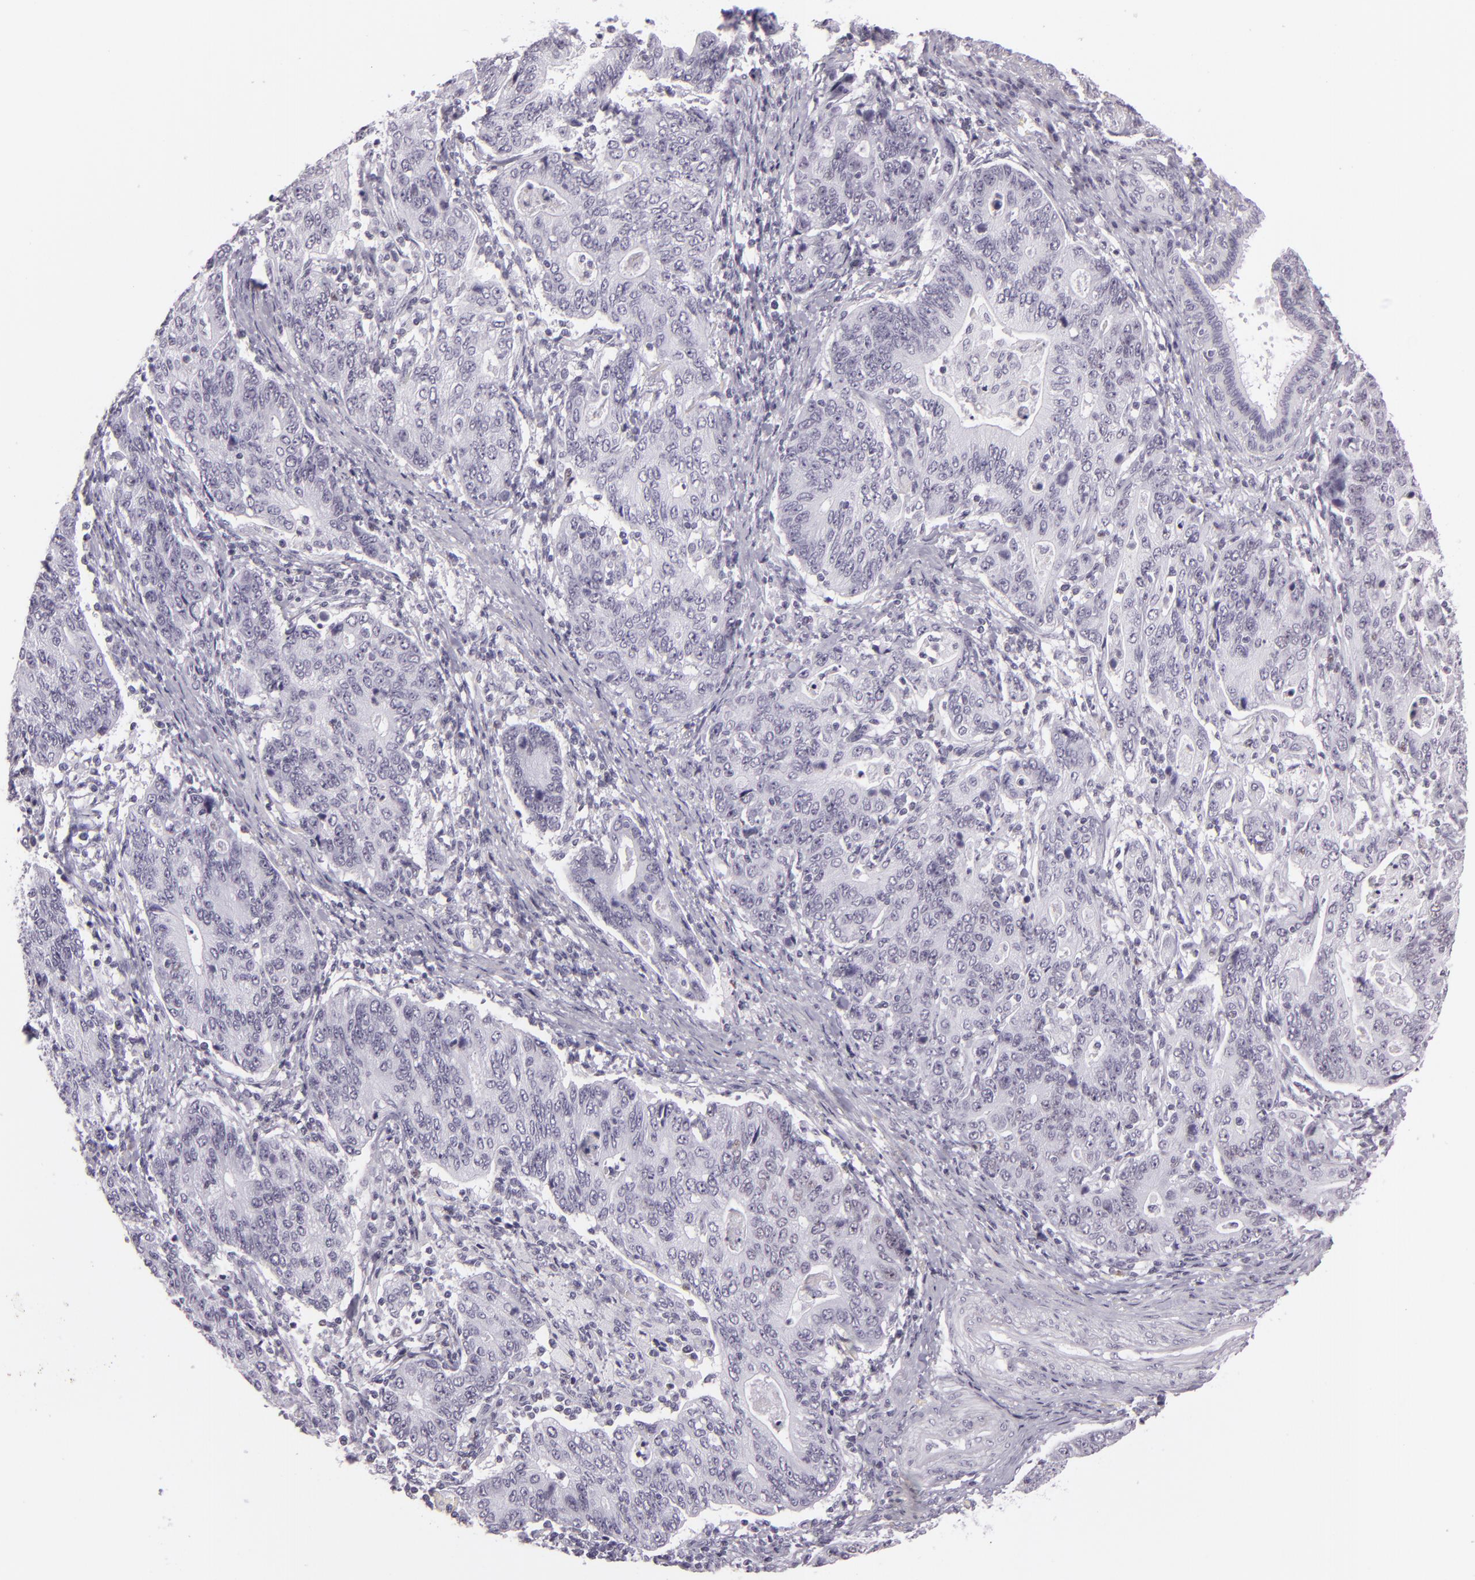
{"staining": {"intensity": "weak", "quantity": "<25%", "location": "nuclear"}, "tissue": "stomach cancer", "cell_type": "Tumor cells", "image_type": "cancer", "snomed": [{"axis": "morphology", "description": "Adenocarcinoma, NOS"}, {"axis": "topography", "description": "Esophagus"}, {"axis": "topography", "description": "Stomach"}], "caption": "An immunohistochemistry (IHC) photomicrograph of stomach cancer is shown. There is no staining in tumor cells of stomach cancer.", "gene": "MCM3", "patient": {"sex": "male", "age": 74}}